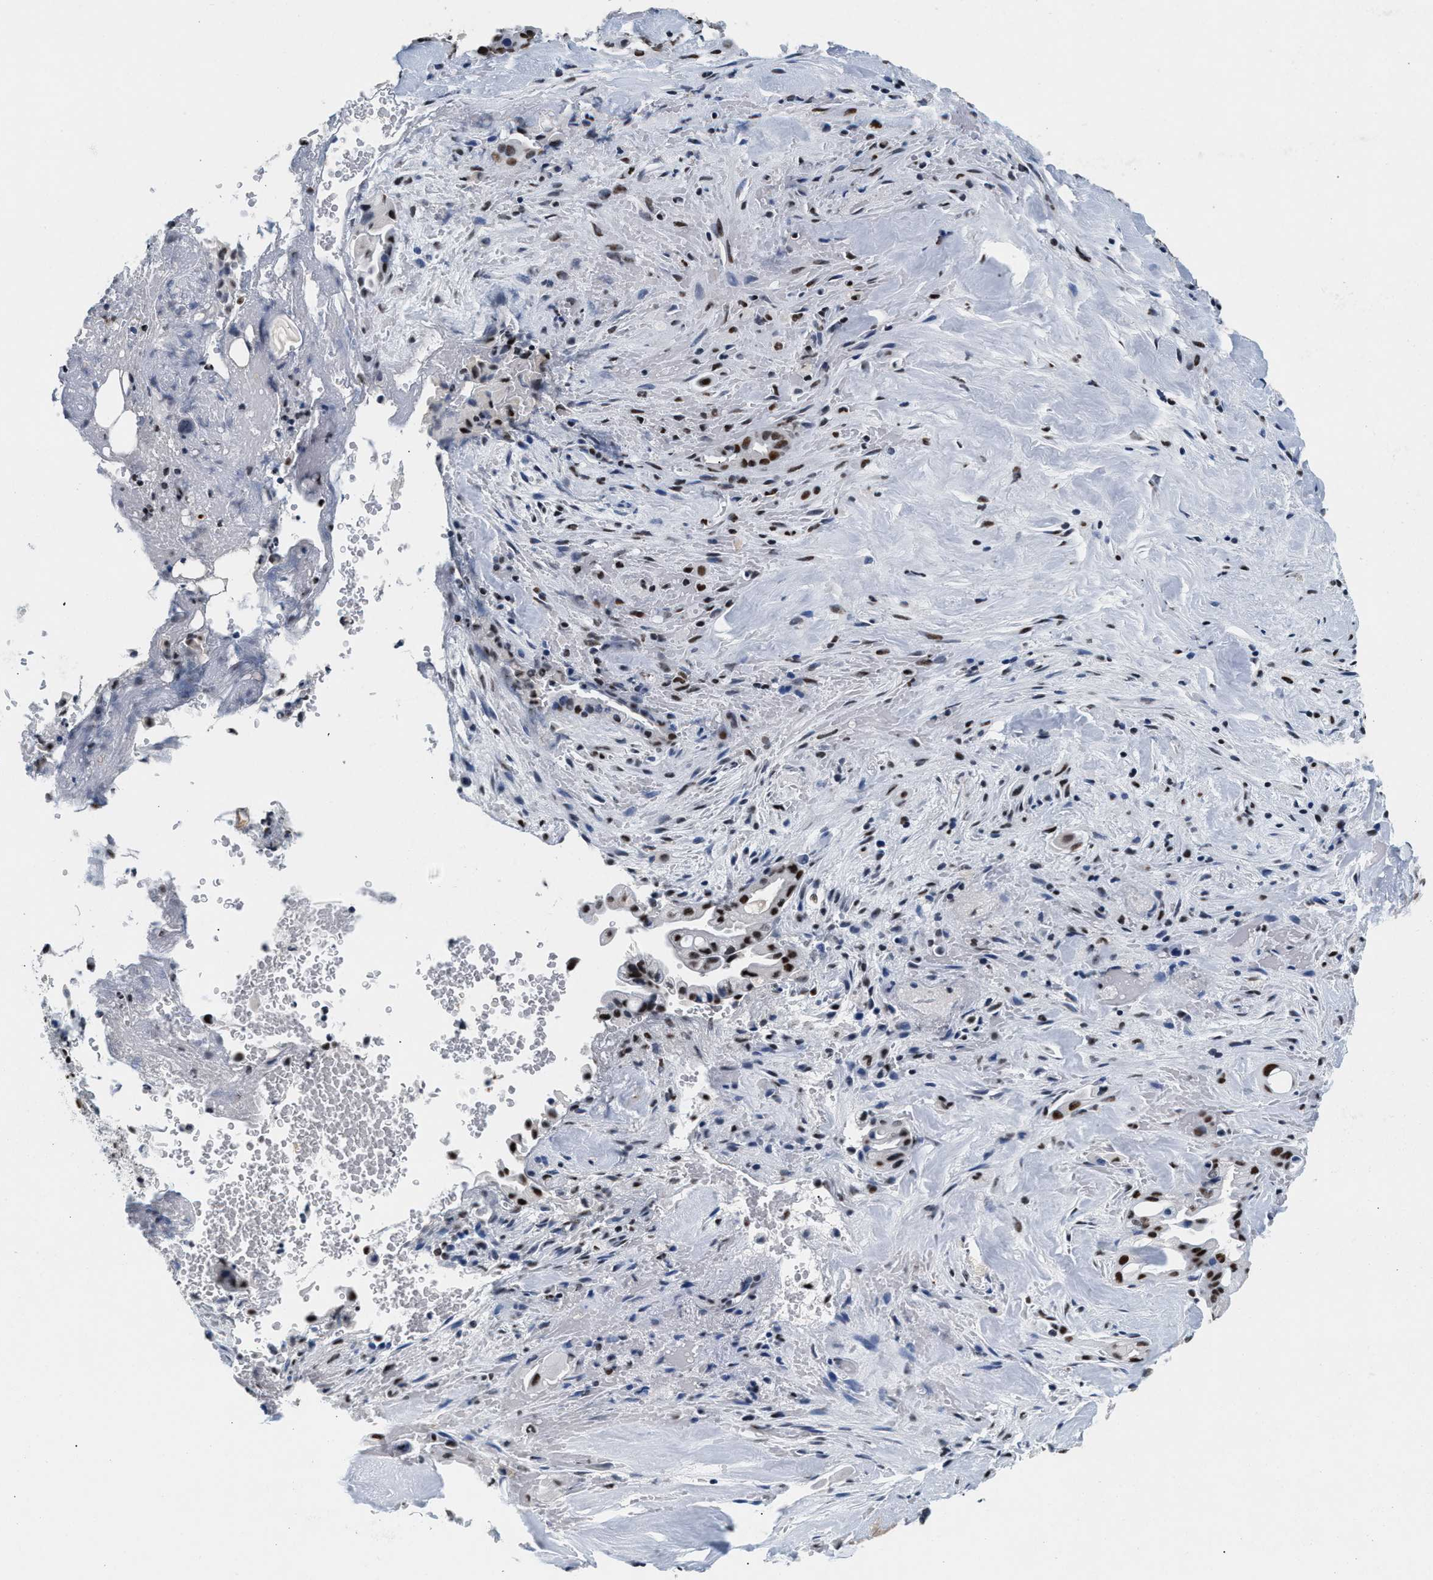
{"staining": {"intensity": "strong", "quantity": "25%-75%", "location": "nuclear"}, "tissue": "liver cancer", "cell_type": "Tumor cells", "image_type": "cancer", "snomed": [{"axis": "morphology", "description": "Cholangiocarcinoma"}, {"axis": "topography", "description": "Liver"}], "caption": "Immunohistochemical staining of liver cancer shows strong nuclear protein positivity in approximately 25%-75% of tumor cells. Nuclei are stained in blue.", "gene": "RAD50", "patient": {"sex": "female", "age": 68}}